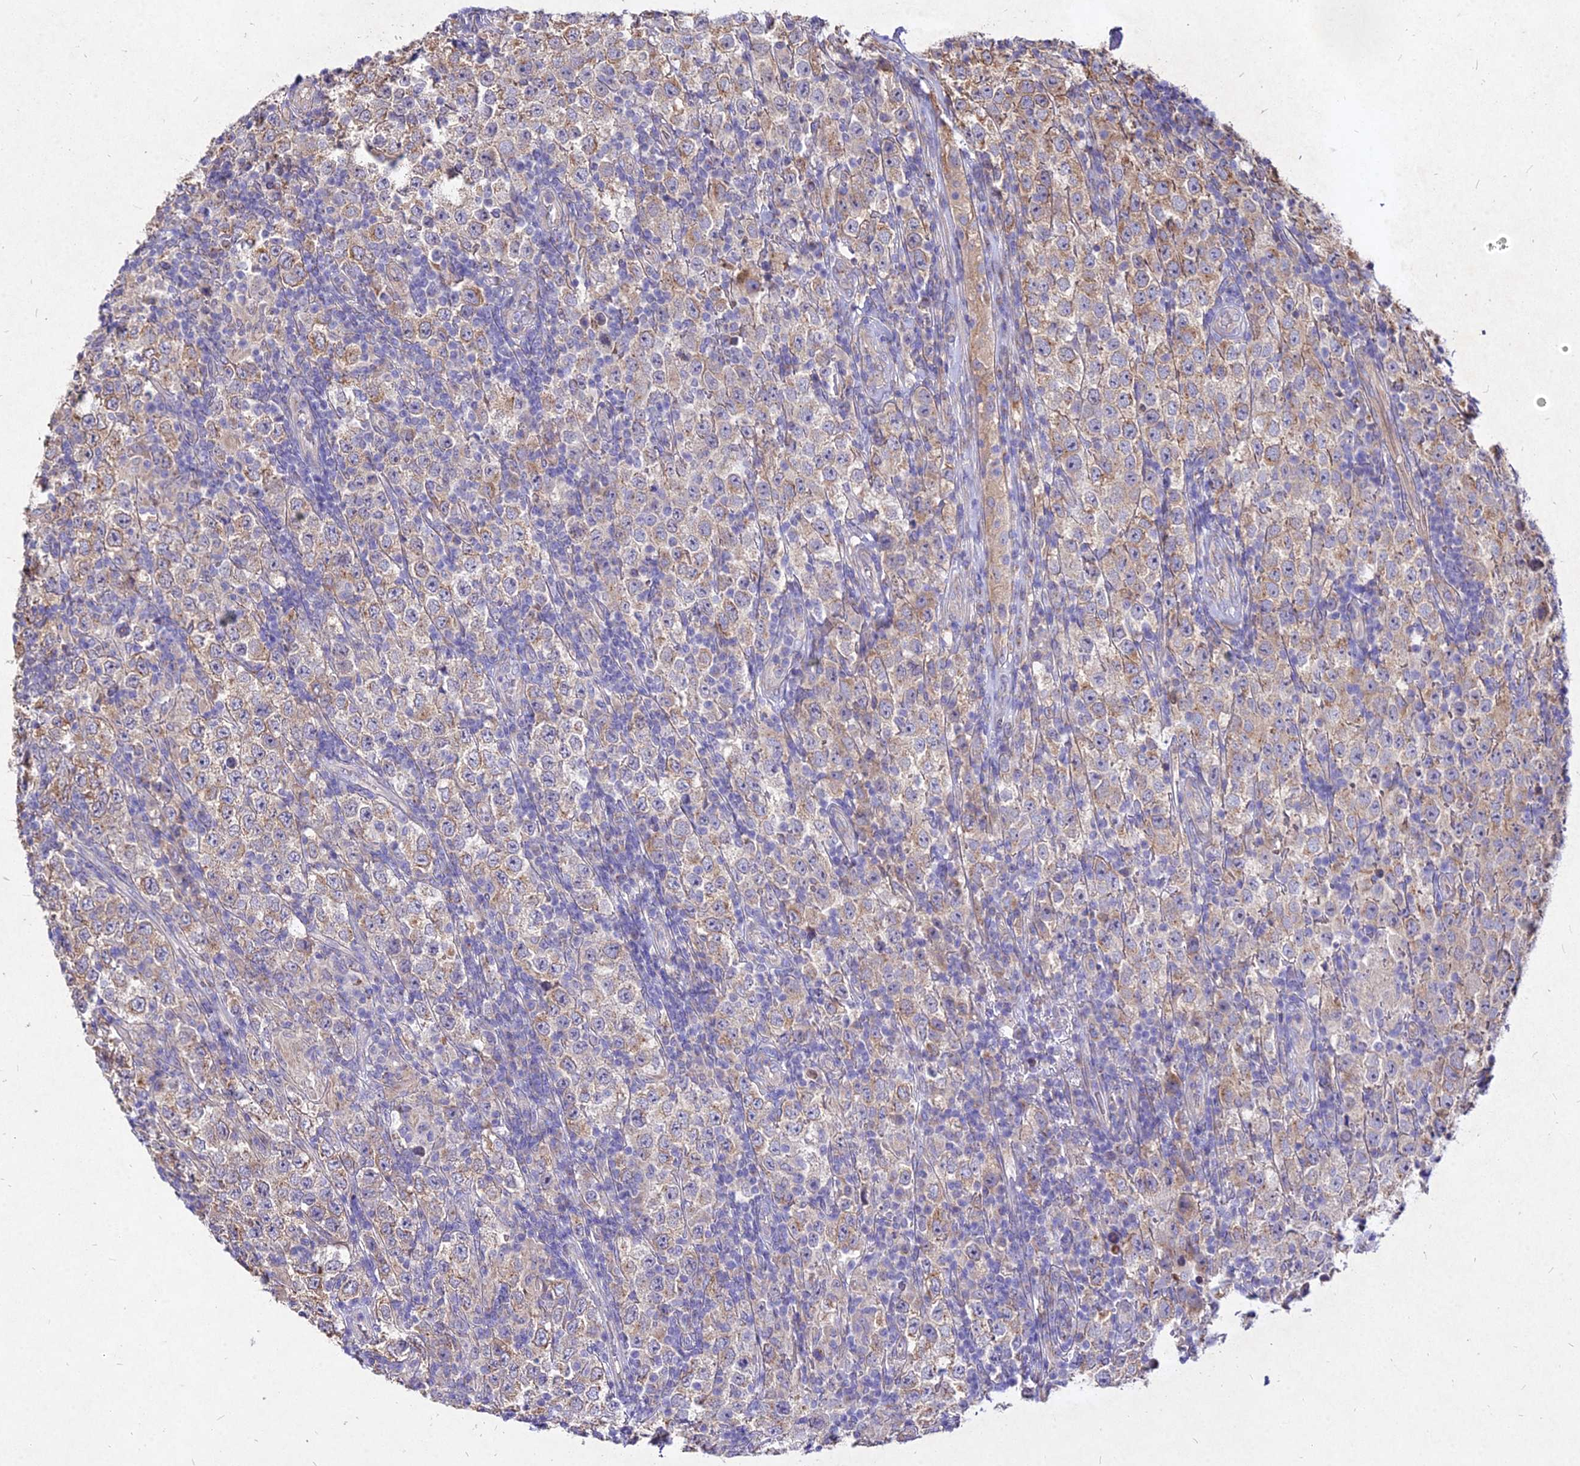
{"staining": {"intensity": "moderate", "quantity": "<25%", "location": "cytoplasmic/membranous"}, "tissue": "testis cancer", "cell_type": "Tumor cells", "image_type": "cancer", "snomed": [{"axis": "morphology", "description": "Normal tissue, NOS"}, {"axis": "morphology", "description": "Urothelial carcinoma, High grade"}, {"axis": "morphology", "description": "Seminoma, NOS"}, {"axis": "morphology", "description": "Carcinoma, Embryonal, NOS"}, {"axis": "topography", "description": "Urinary bladder"}, {"axis": "topography", "description": "Testis"}], "caption": "High-power microscopy captured an immunohistochemistry histopathology image of seminoma (testis), revealing moderate cytoplasmic/membranous positivity in approximately <25% of tumor cells.", "gene": "SKA1", "patient": {"sex": "male", "age": 41}}